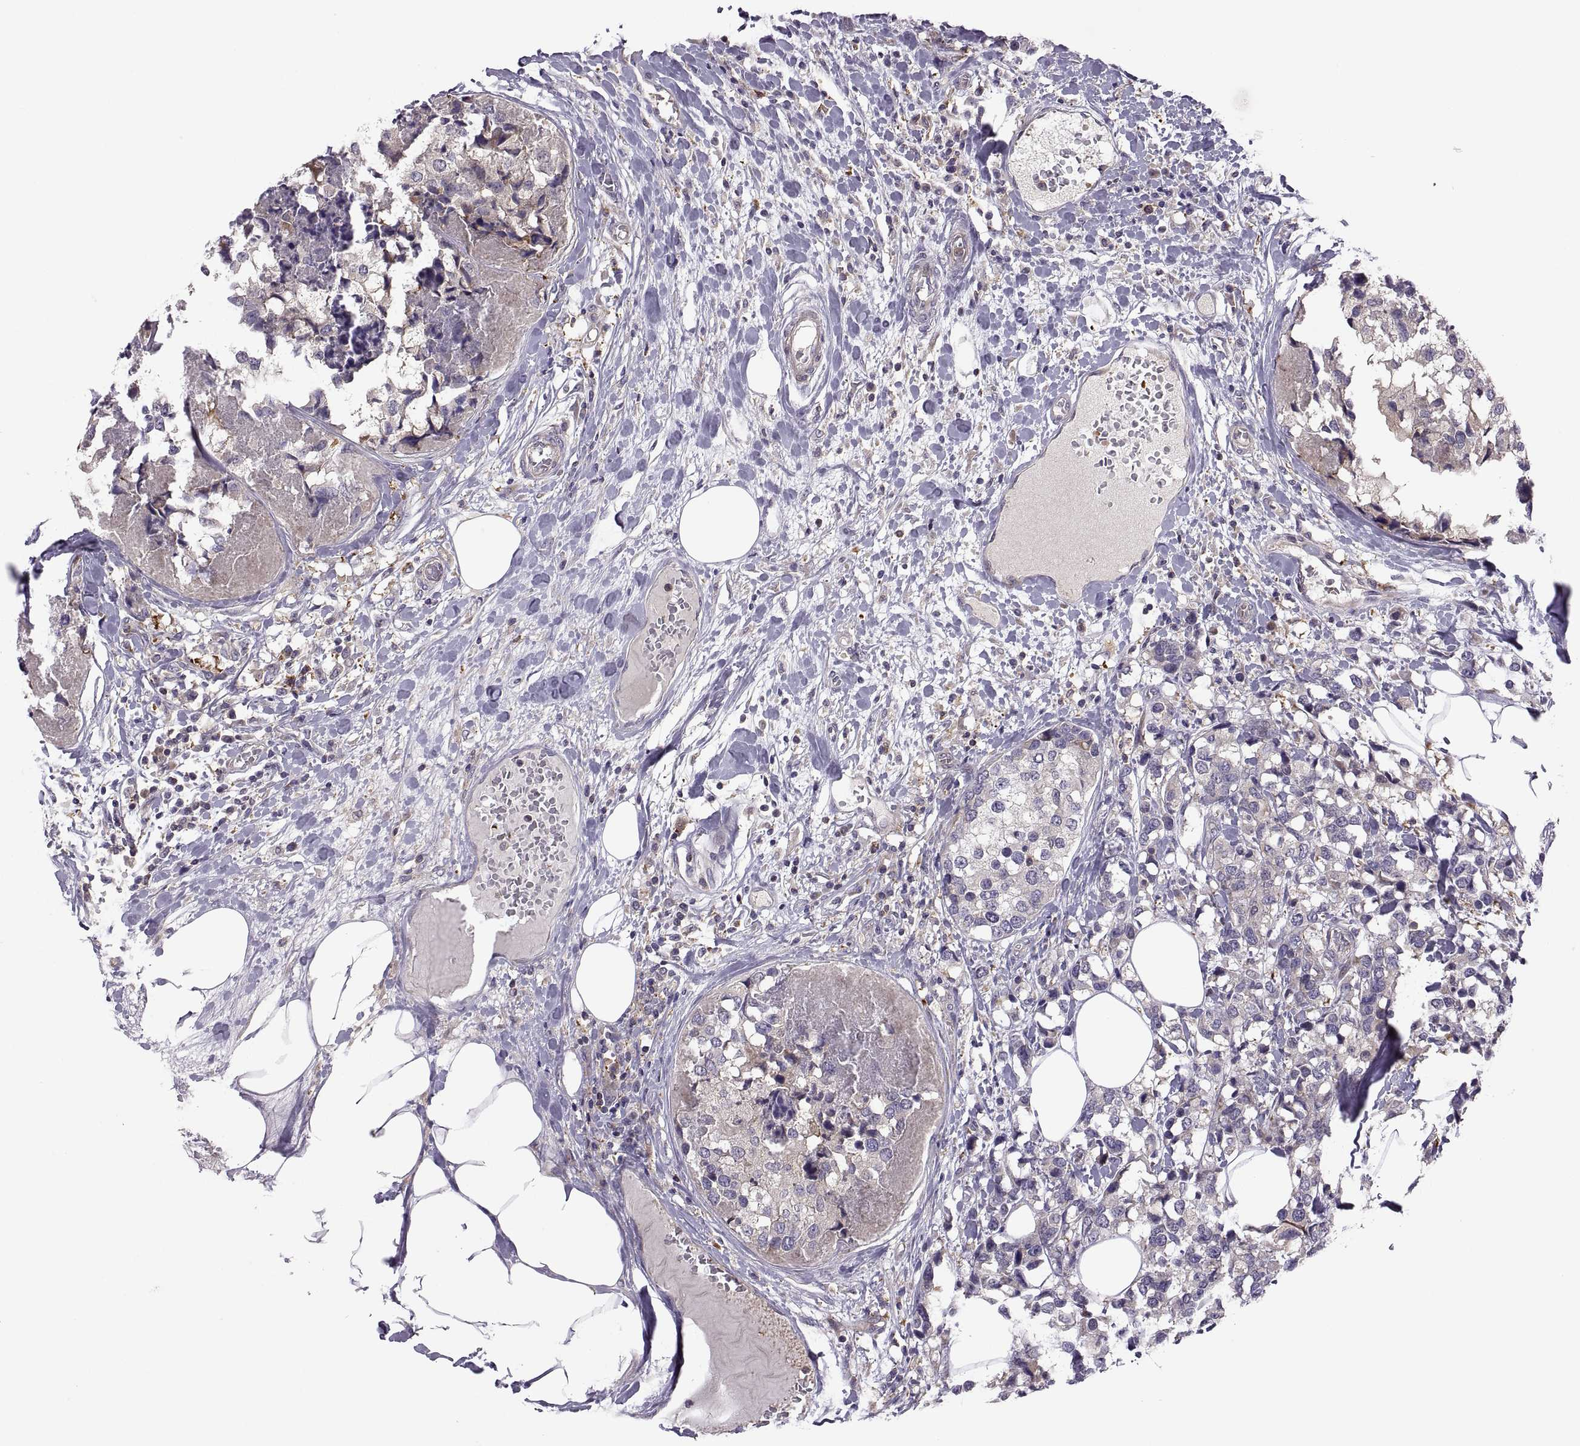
{"staining": {"intensity": "weak", "quantity": "<25%", "location": "cytoplasmic/membranous"}, "tissue": "breast cancer", "cell_type": "Tumor cells", "image_type": "cancer", "snomed": [{"axis": "morphology", "description": "Lobular carcinoma"}, {"axis": "topography", "description": "Breast"}], "caption": "DAB (3,3'-diaminobenzidine) immunohistochemical staining of human breast cancer (lobular carcinoma) demonstrates no significant positivity in tumor cells.", "gene": "SPATA32", "patient": {"sex": "female", "age": 59}}